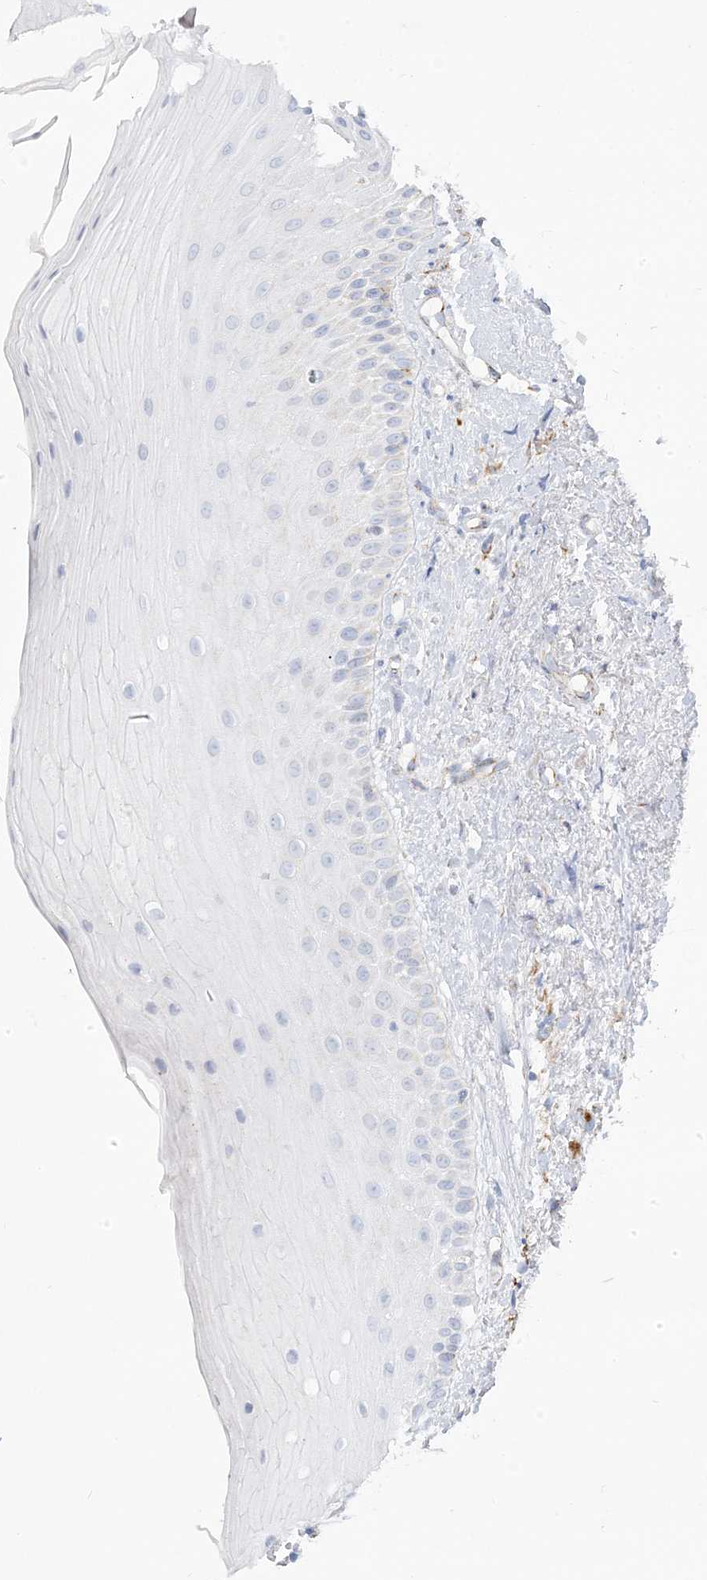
{"staining": {"intensity": "negative", "quantity": "none", "location": "none"}, "tissue": "oral mucosa", "cell_type": "Squamous epithelial cells", "image_type": "normal", "snomed": [{"axis": "morphology", "description": "Normal tissue, NOS"}, {"axis": "topography", "description": "Oral tissue"}], "caption": "DAB immunohistochemical staining of unremarkable human oral mucosa shows no significant positivity in squamous epithelial cells. The staining is performed using DAB brown chromogen with nuclei counter-stained in using hematoxylin.", "gene": "PCCB", "patient": {"sex": "female", "age": 63}}